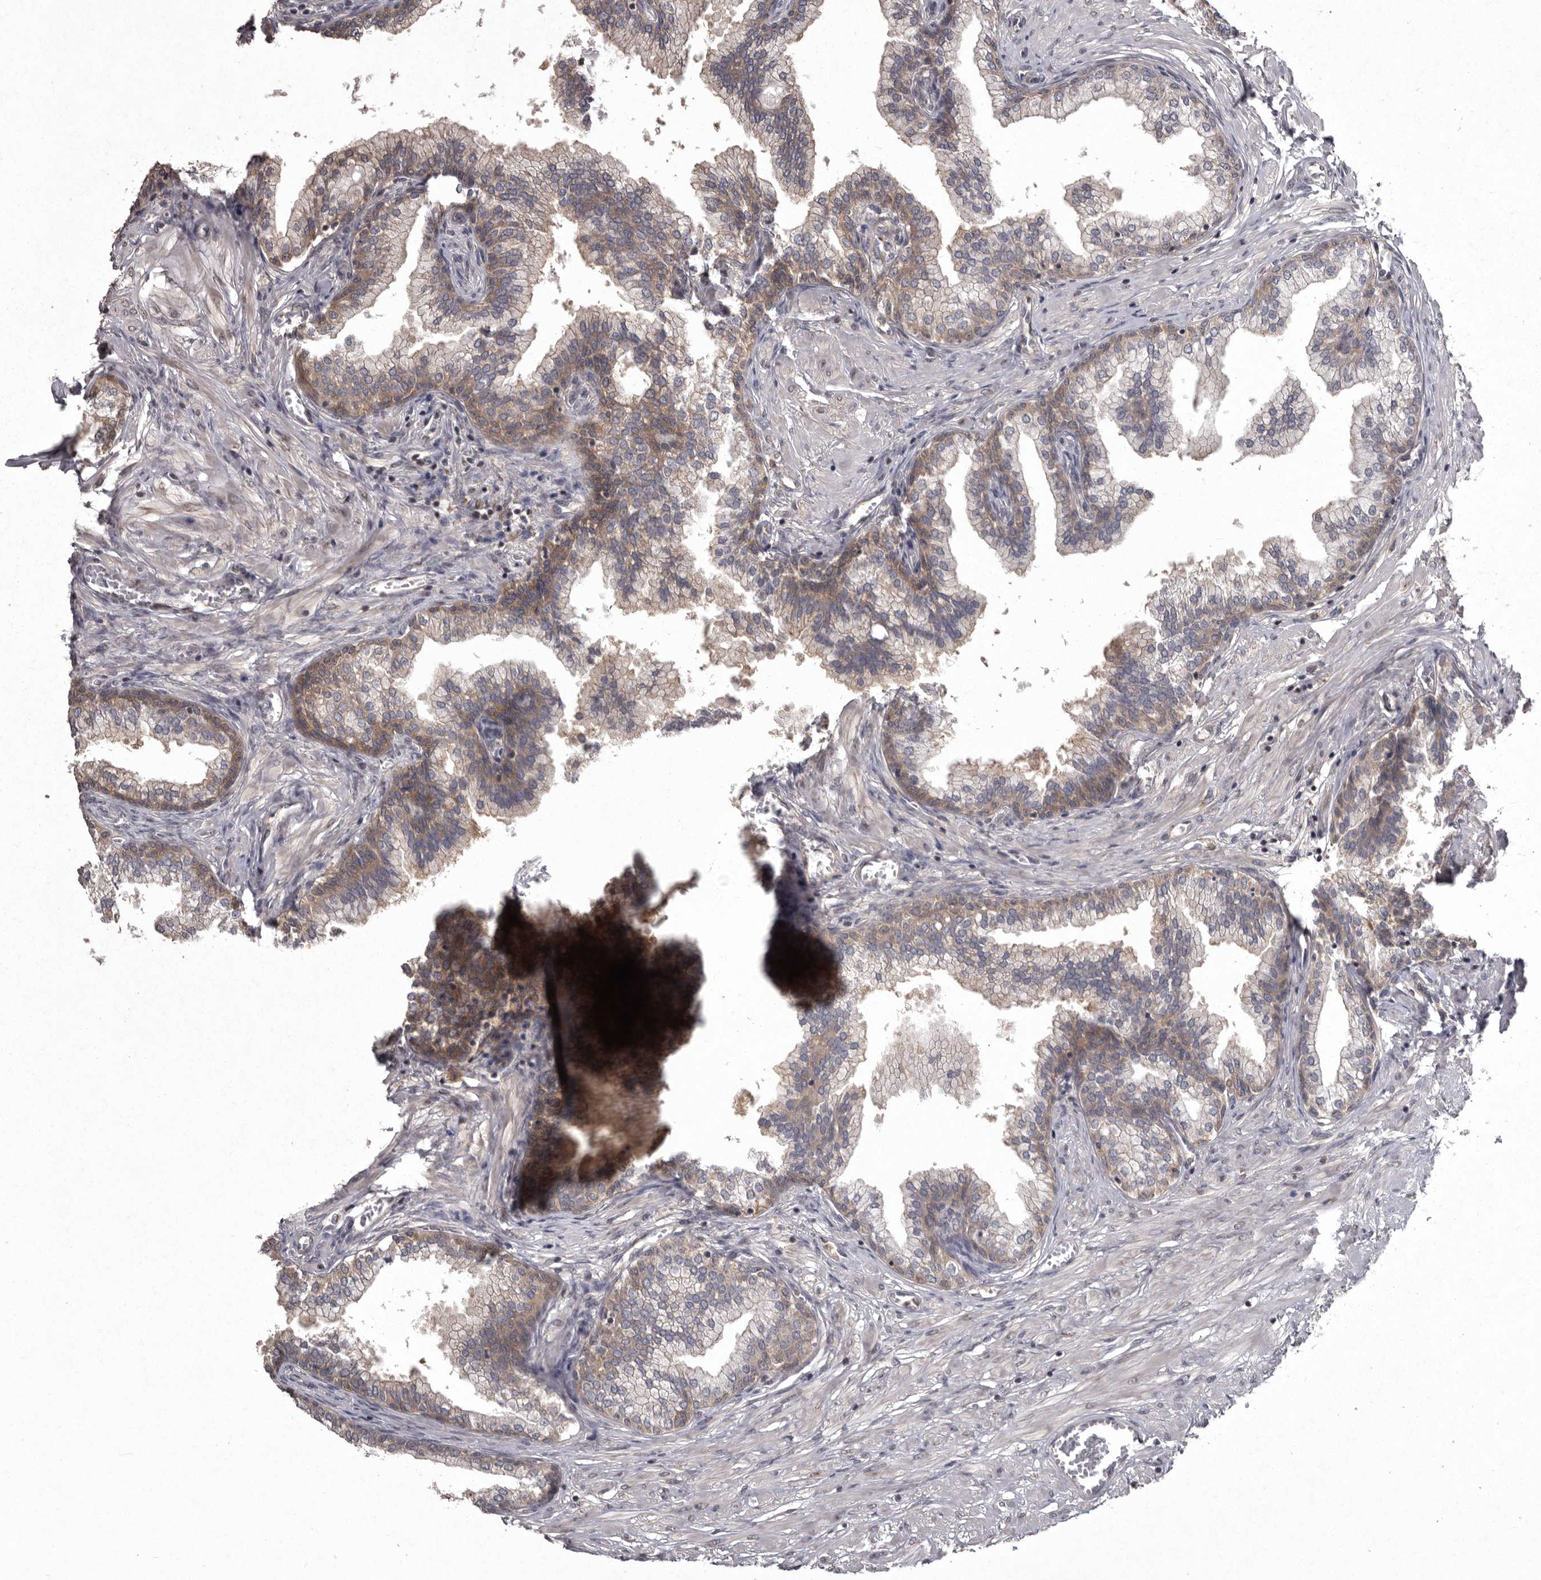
{"staining": {"intensity": "moderate", "quantity": "25%-75%", "location": "cytoplasmic/membranous"}, "tissue": "prostate", "cell_type": "Glandular cells", "image_type": "normal", "snomed": [{"axis": "morphology", "description": "Normal tissue, NOS"}, {"axis": "morphology", "description": "Urothelial carcinoma, Low grade"}, {"axis": "topography", "description": "Urinary bladder"}, {"axis": "topography", "description": "Prostate"}], "caption": "Brown immunohistochemical staining in normal human prostate reveals moderate cytoplasmic/membranous positivity in approximately 25%-75% of glandular cells.", "gene": "DARS1", "patient": {"sex": "male", "age": 60}}